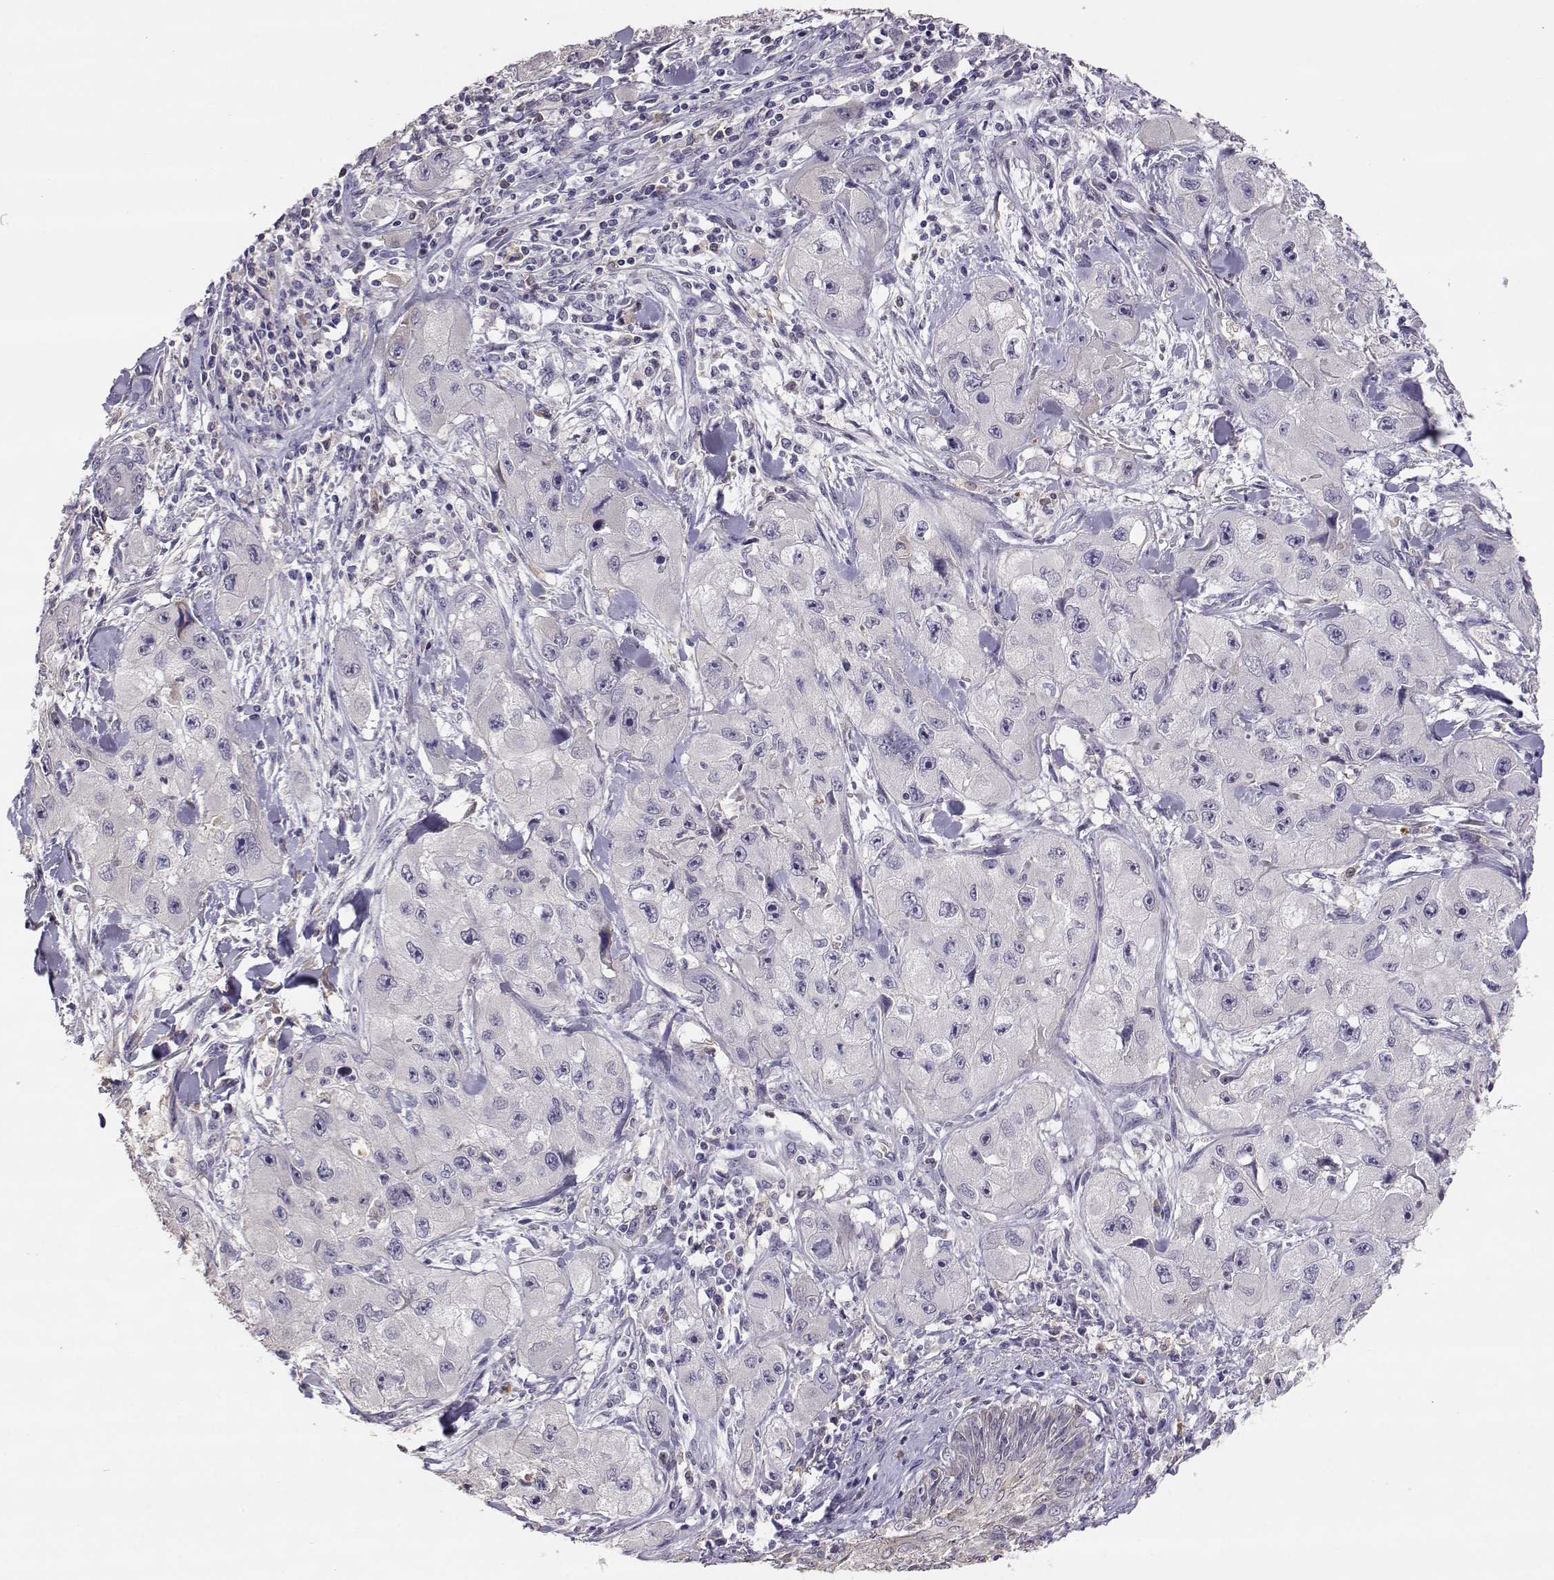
{"staining": {"intensity": "negative", "quantity": "none", "location": "none"}, "tissue": "skin cancer", "cell_type": "Tumor cells", "image_type": "cancer", "snomed": [{"axis": "morphology", "description": "Squamous cell carcinoma, NOS"}, {"axis": "topography", "description": "Skin"}, {"axis": "topography", "description": "Subcutis"}], "caption": "Tumor cells are negative for protein expression in human skin squamous cell carcinoma. (DAB IHC, high magnification).", "gene": "TACR1", "patient": {"sex": "male", "age": 73}}